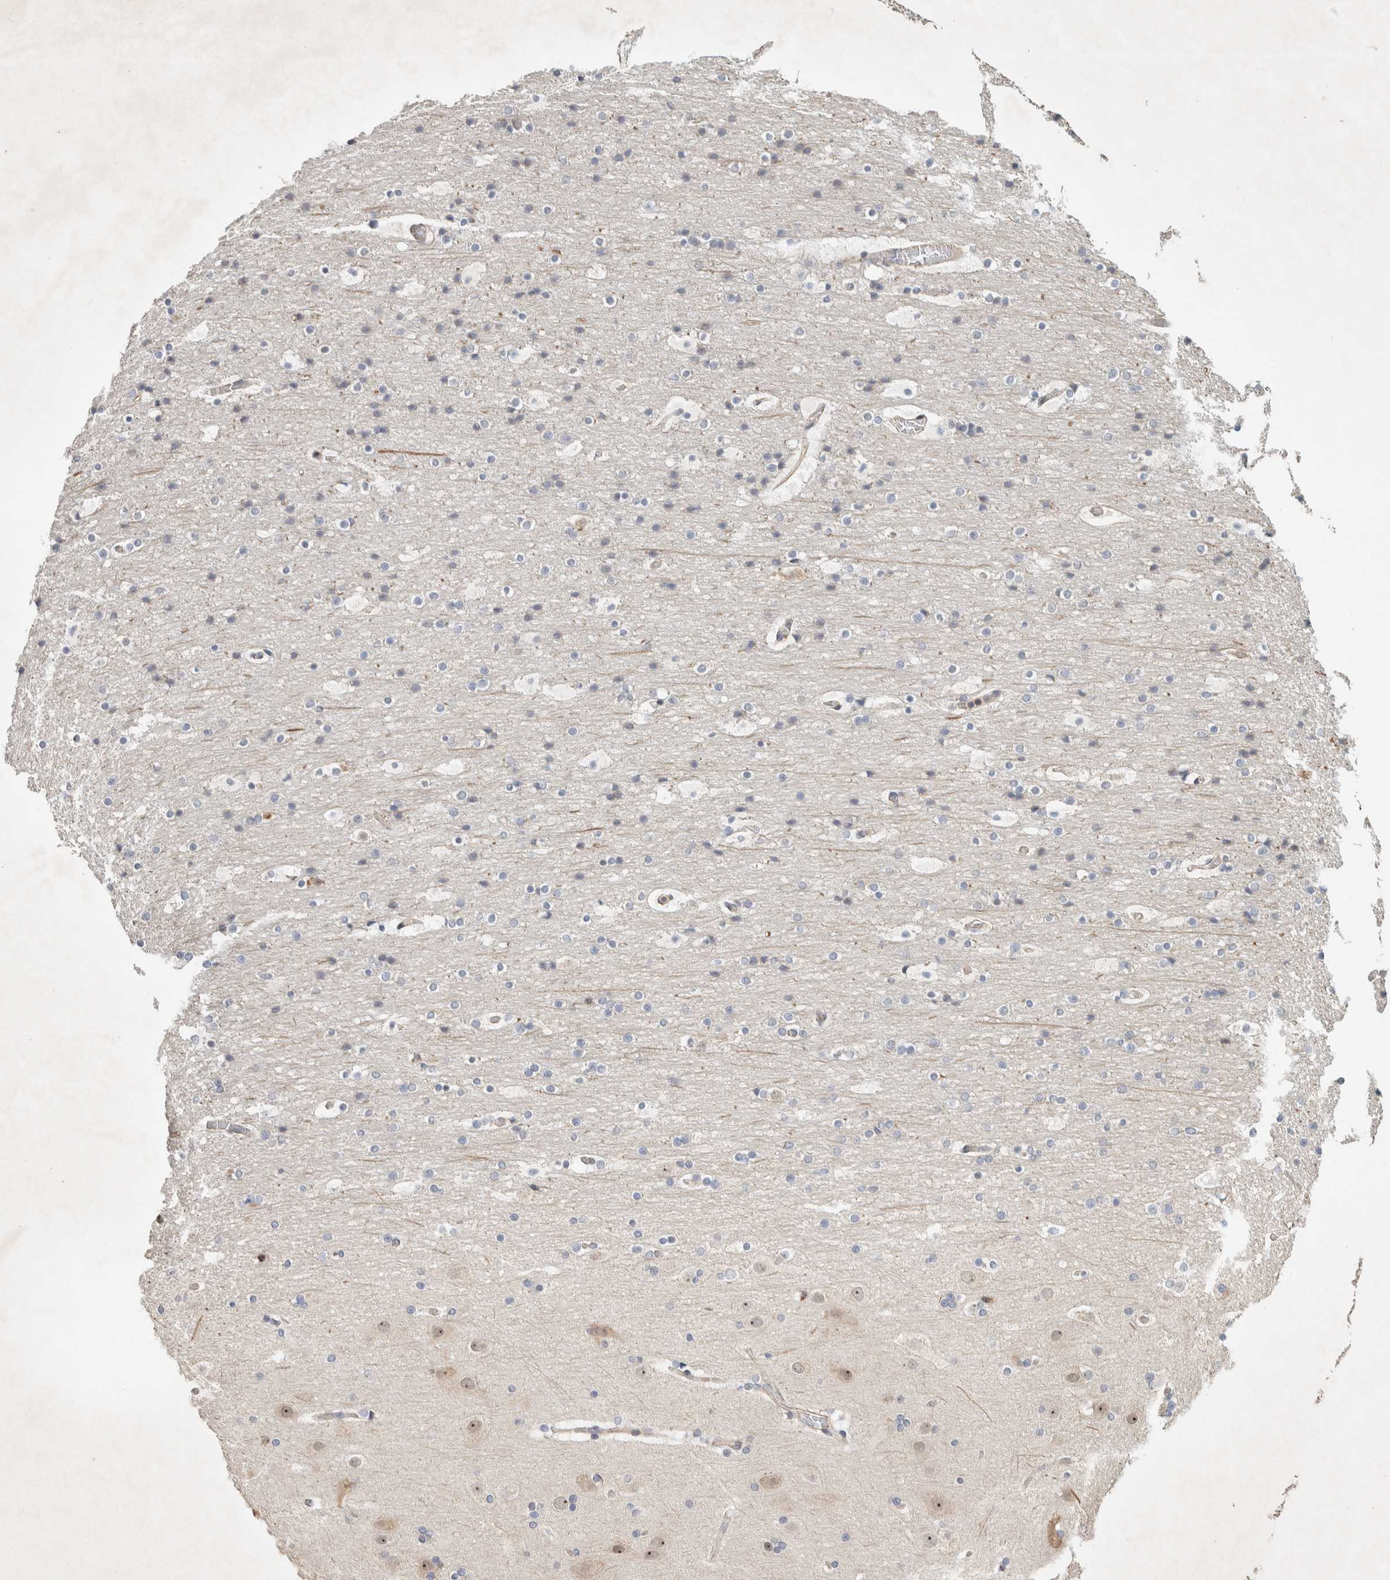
{"staining": {"intensity": "negative", "quantity": "none", "location": "none"}, "tissue": "cerebral cortex", "cell_type": "Endothelial cells", "image_type": "normal", "snomed": [{"axis": "morphology", "description": "Normal tissue, NOS"}, {"axis": "topography", "description": "Cerebral cortex"}], "caption": "DAB immunohistochemical staining of normal human cerebral cortex displays no significant expression in endothelial cells.", "gene": "KLHL40", "patient": {"sex": "male", "age": 57}}